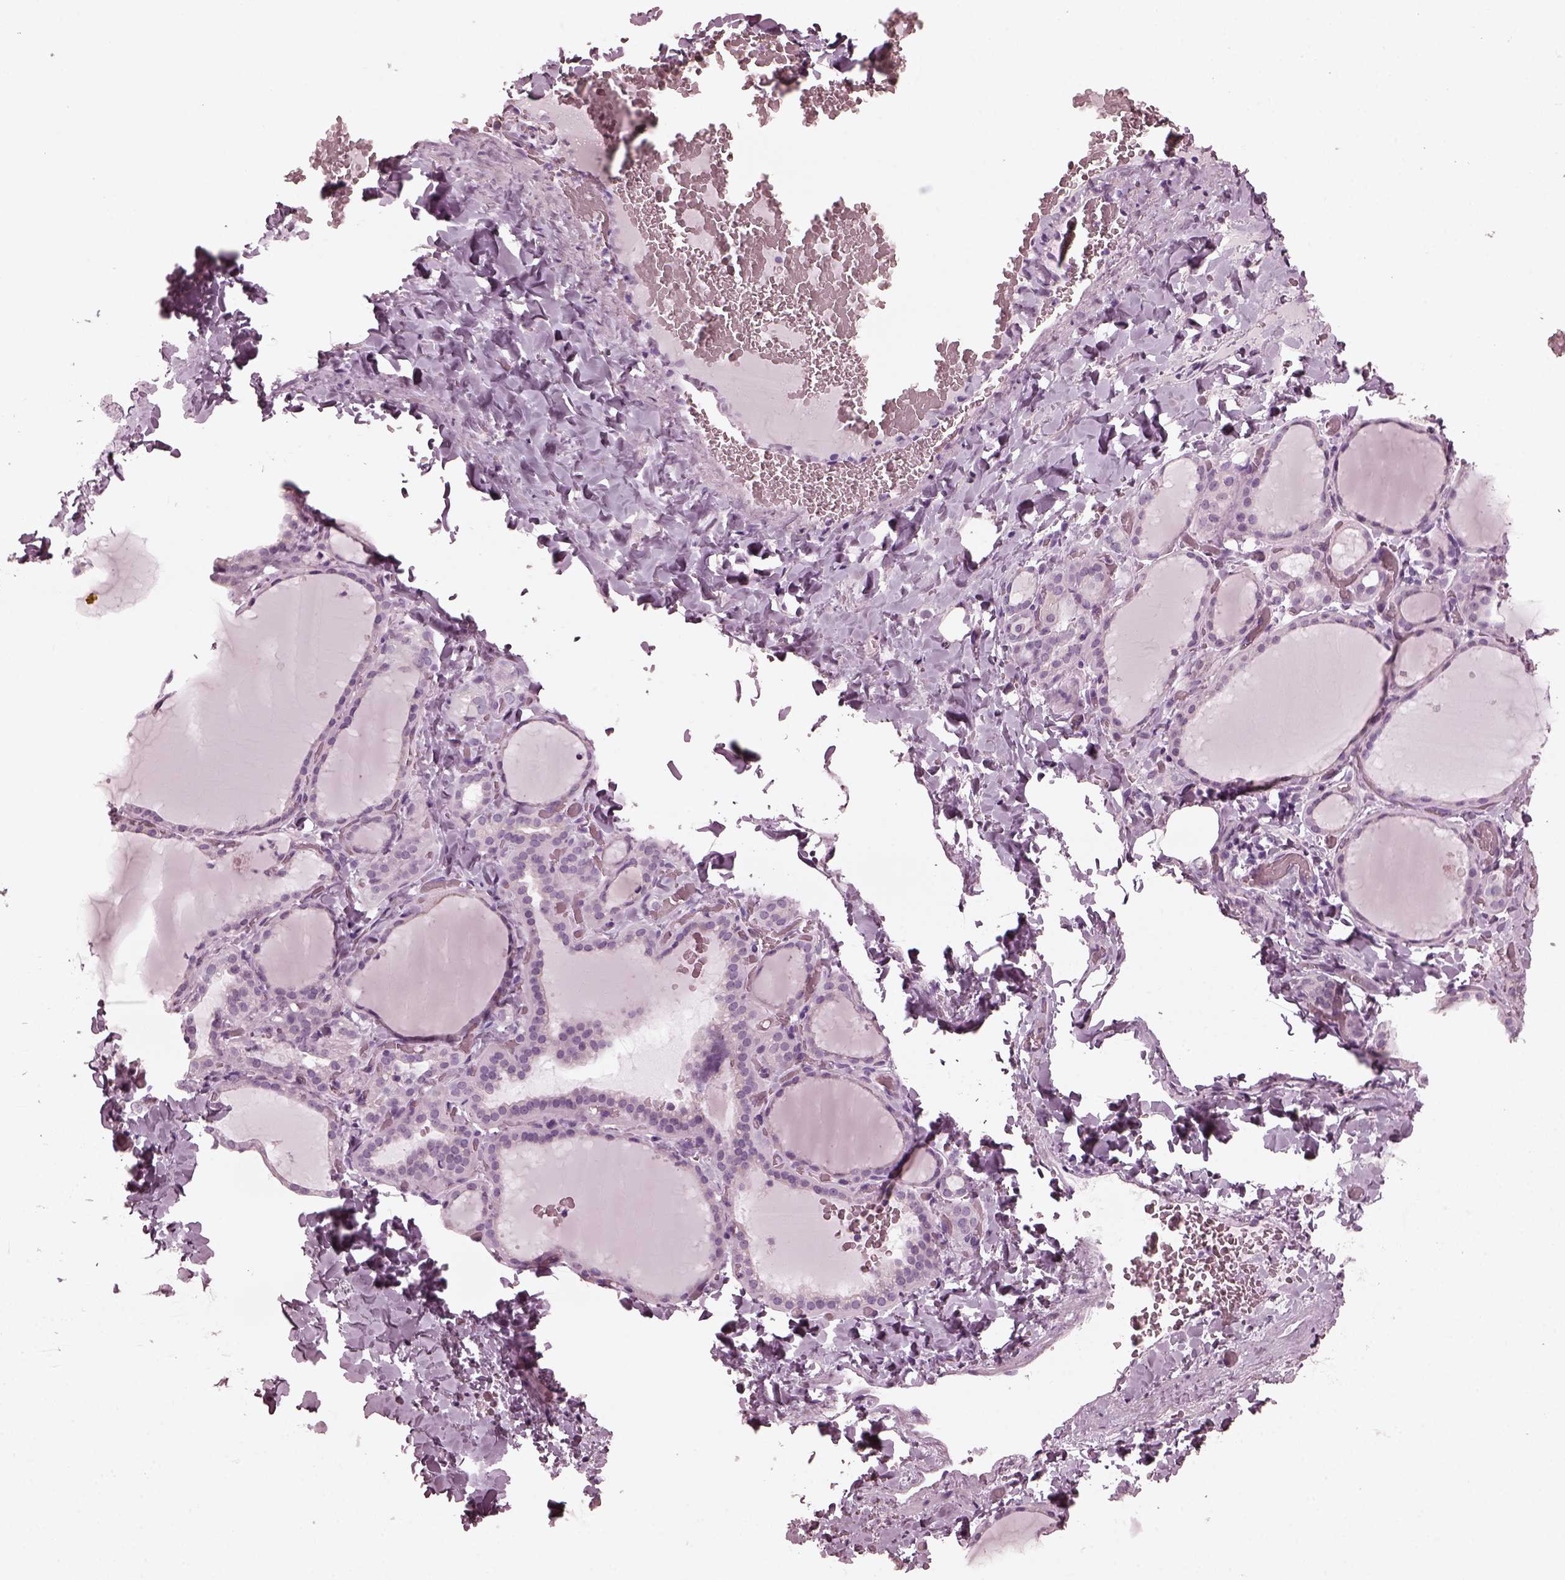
{"staining": {"intensity": "negative", "quantity": "none", "location": "none"}, "tissue": "thyroid gland", "cell_type": "Glandular cells", "image_type": "normal", "snomed": [{"axis": "morphology", "description": "Normal tissue, NOS"}, {"axis": "topography", "description": "Thyroid gland"}], "caption": "Immunohistochemical staining of unremarkable thyroid gland displays no significant staining in glandular cells.", "gene": "GRM6", "patient": {"sex": "female", "age": 22}}